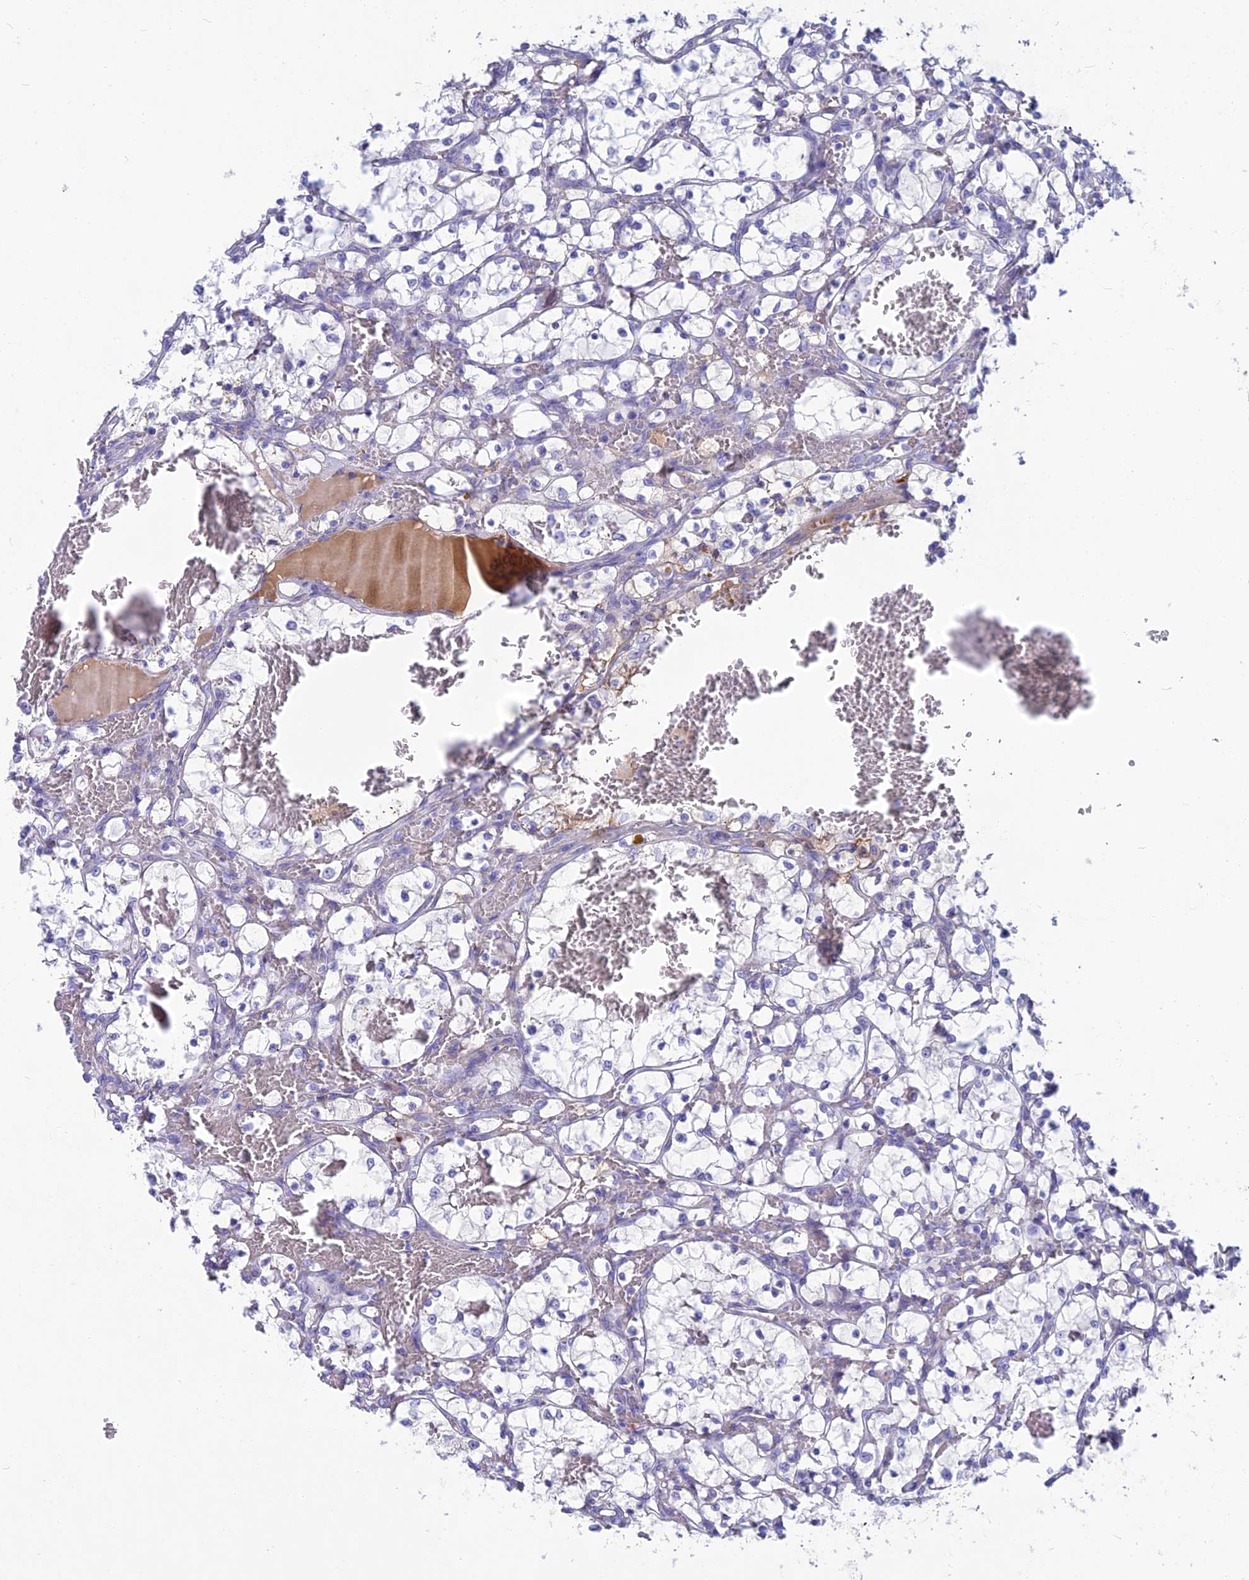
{"staining": {"intensity": "negative", "quantity": "none", "location": "none"}, "tissue": "renal cancer", "cell_type": "Tumor cells", "image_type": "cancer", "snomed": [{"axis": "morphology", "description": "Adenocarcinoma, NOS"}, {"axis": "topography", "description": "Kidney"}], "caption": "Immunohistochemical staining of human adenocarcinoma (renal) reveals no significant staining in tumor cells.", "gene": "SNAP91", "patient": {"sex": "female", "age": 69}}